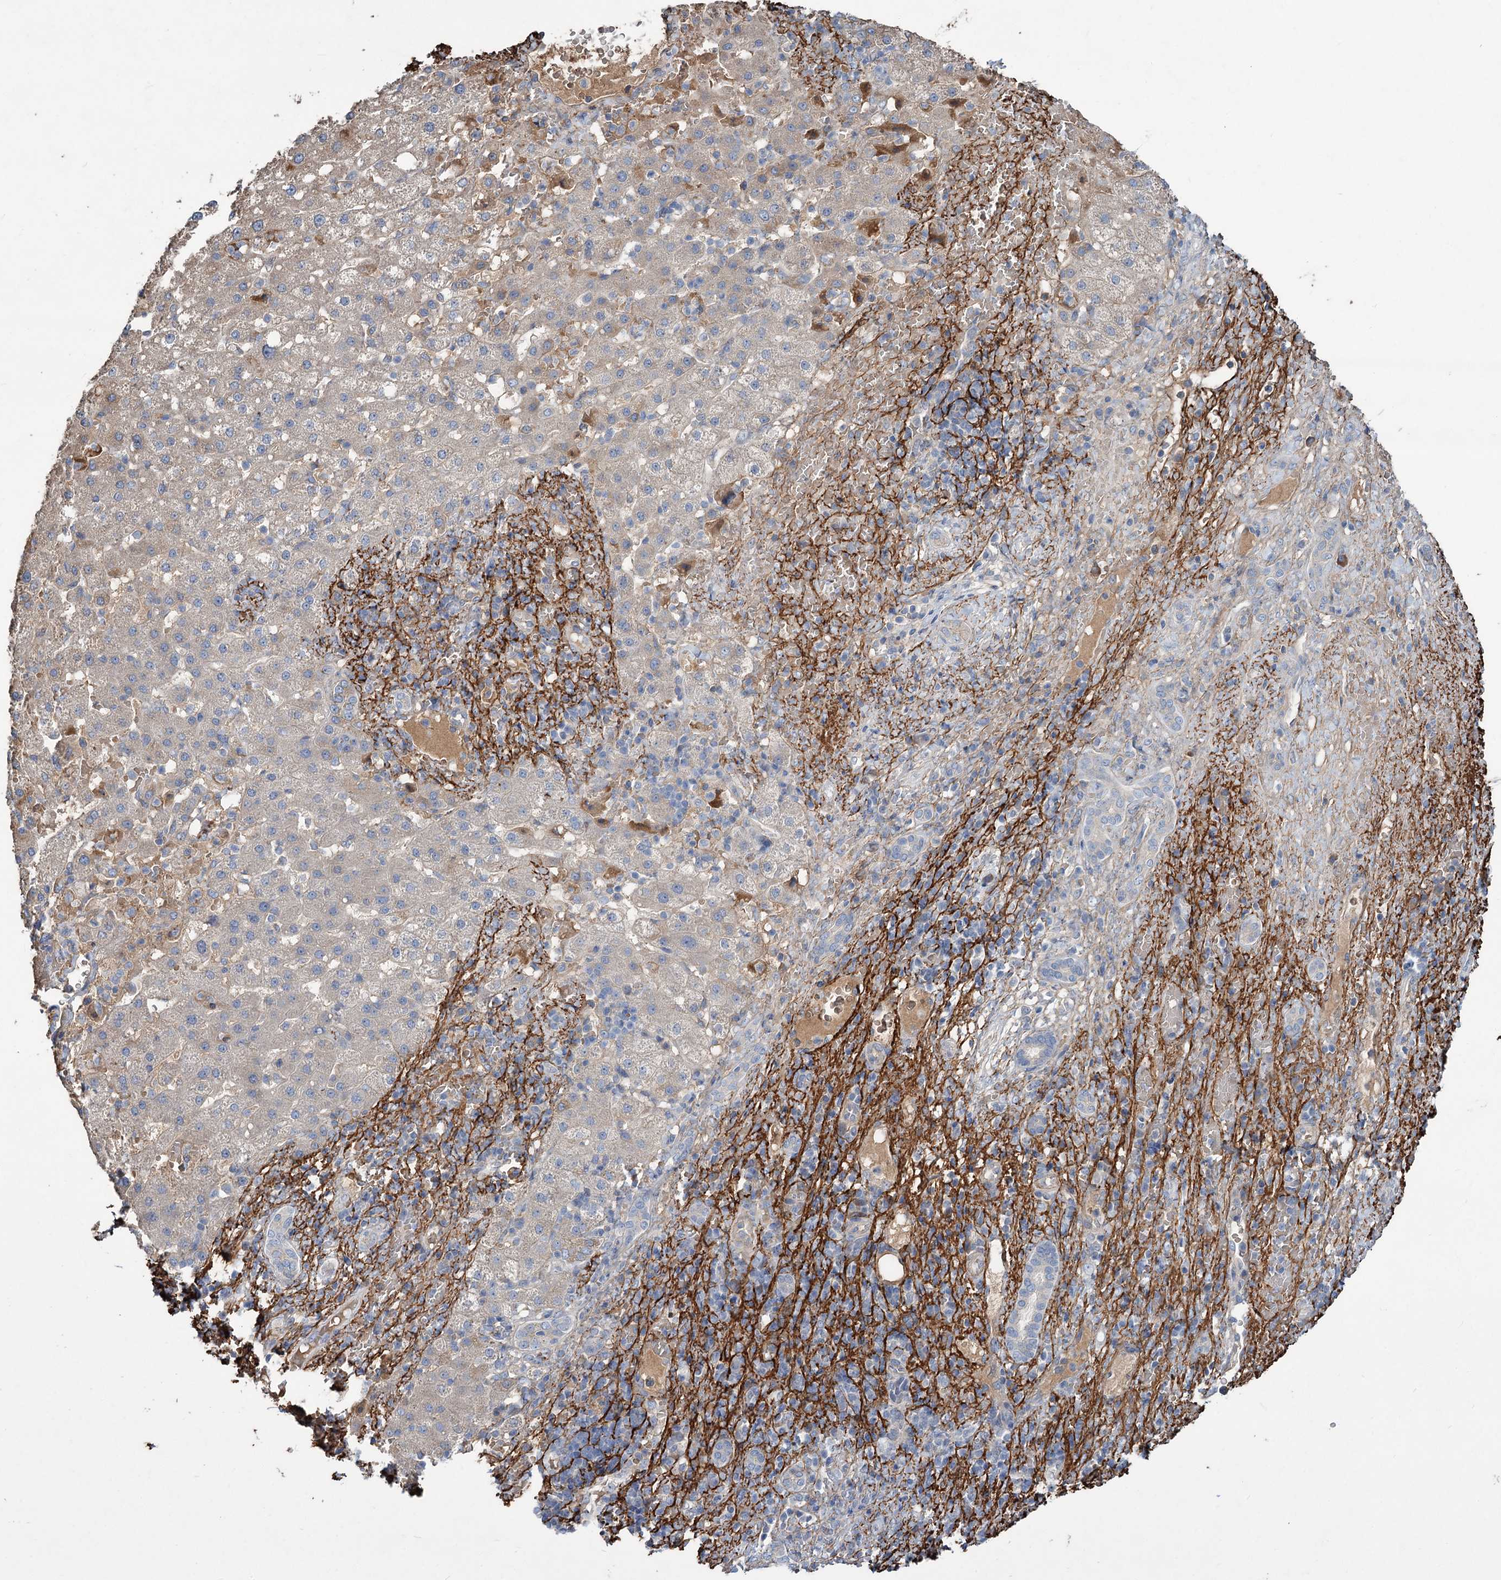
{"staining": {"intensity": "weak", "quantity": "<25%", "location": "cytoplasmic/membranous"}, "tissue": "liver cancer", "cell_type": "Tumor cells", "image_type": "cancer", "snomed": [{"axis": "morphology", "description": "Normal tissue, NOS"}, {"axis": "morphology", "description": "Carcinoma, Hepatocellular, NOS"}, {"axis": "topography", "description": "Liver"}], "caption": "The immunohistochemistry micrograph has no significant expression in tumor cells of hepatocellular carcinoma (liver) tissue.", "gene": "URAD", "patient": {"sex": "male", "age": 57}}